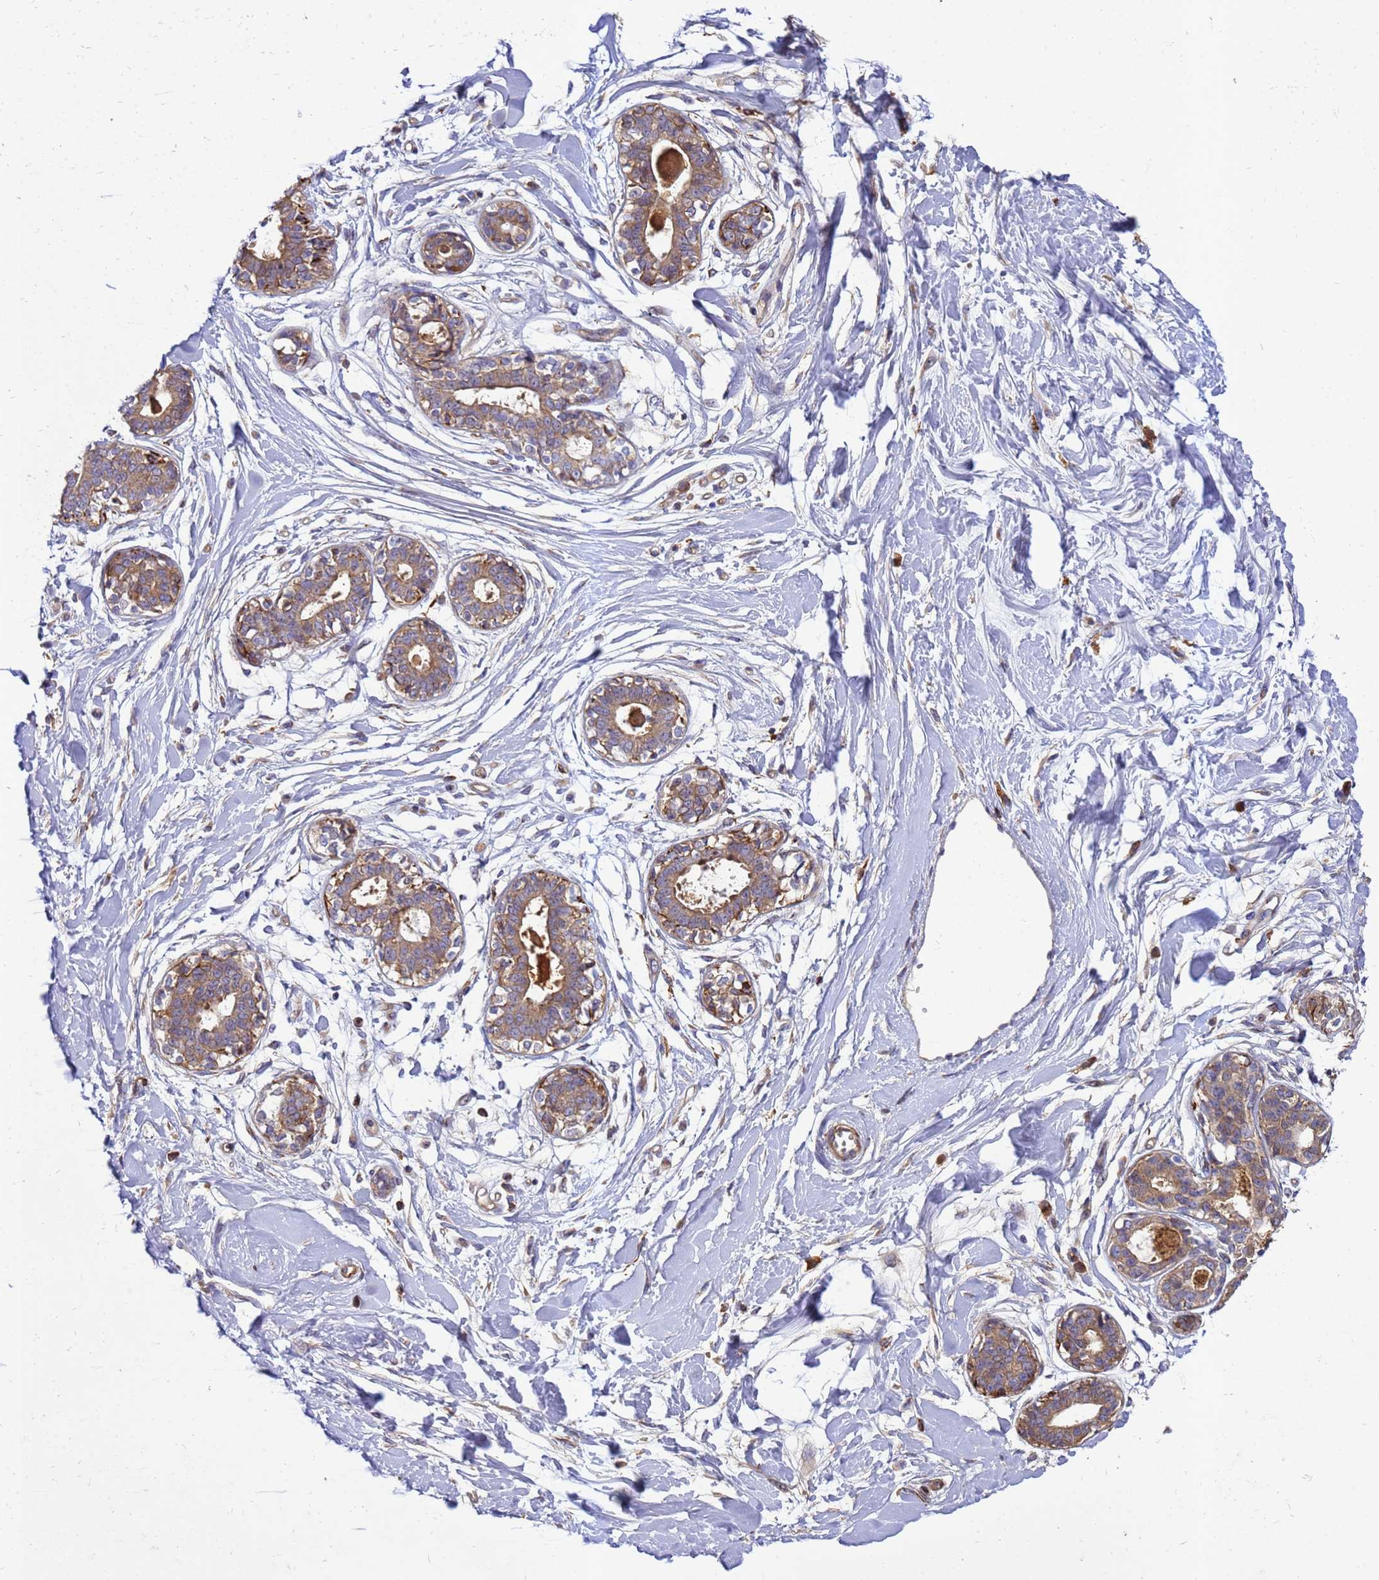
{"staining": {"intensity": "negative", "quantity": "none", "location": "none"}, "tissue": "breast", "cell_type": "Adipocytes", "image_type": "normal", "snomed": [{"axis": "morphology", "description": "Normal tissue, NOS"}, {"axis": "topography", "description": "Breast"}], "caption": "An immunohistochemistry micrograph of normal breast is shown. There is no staining in adipocytes of breast.", "gene": "RNF215", "patient": {"sex": "female", "age": 45}}